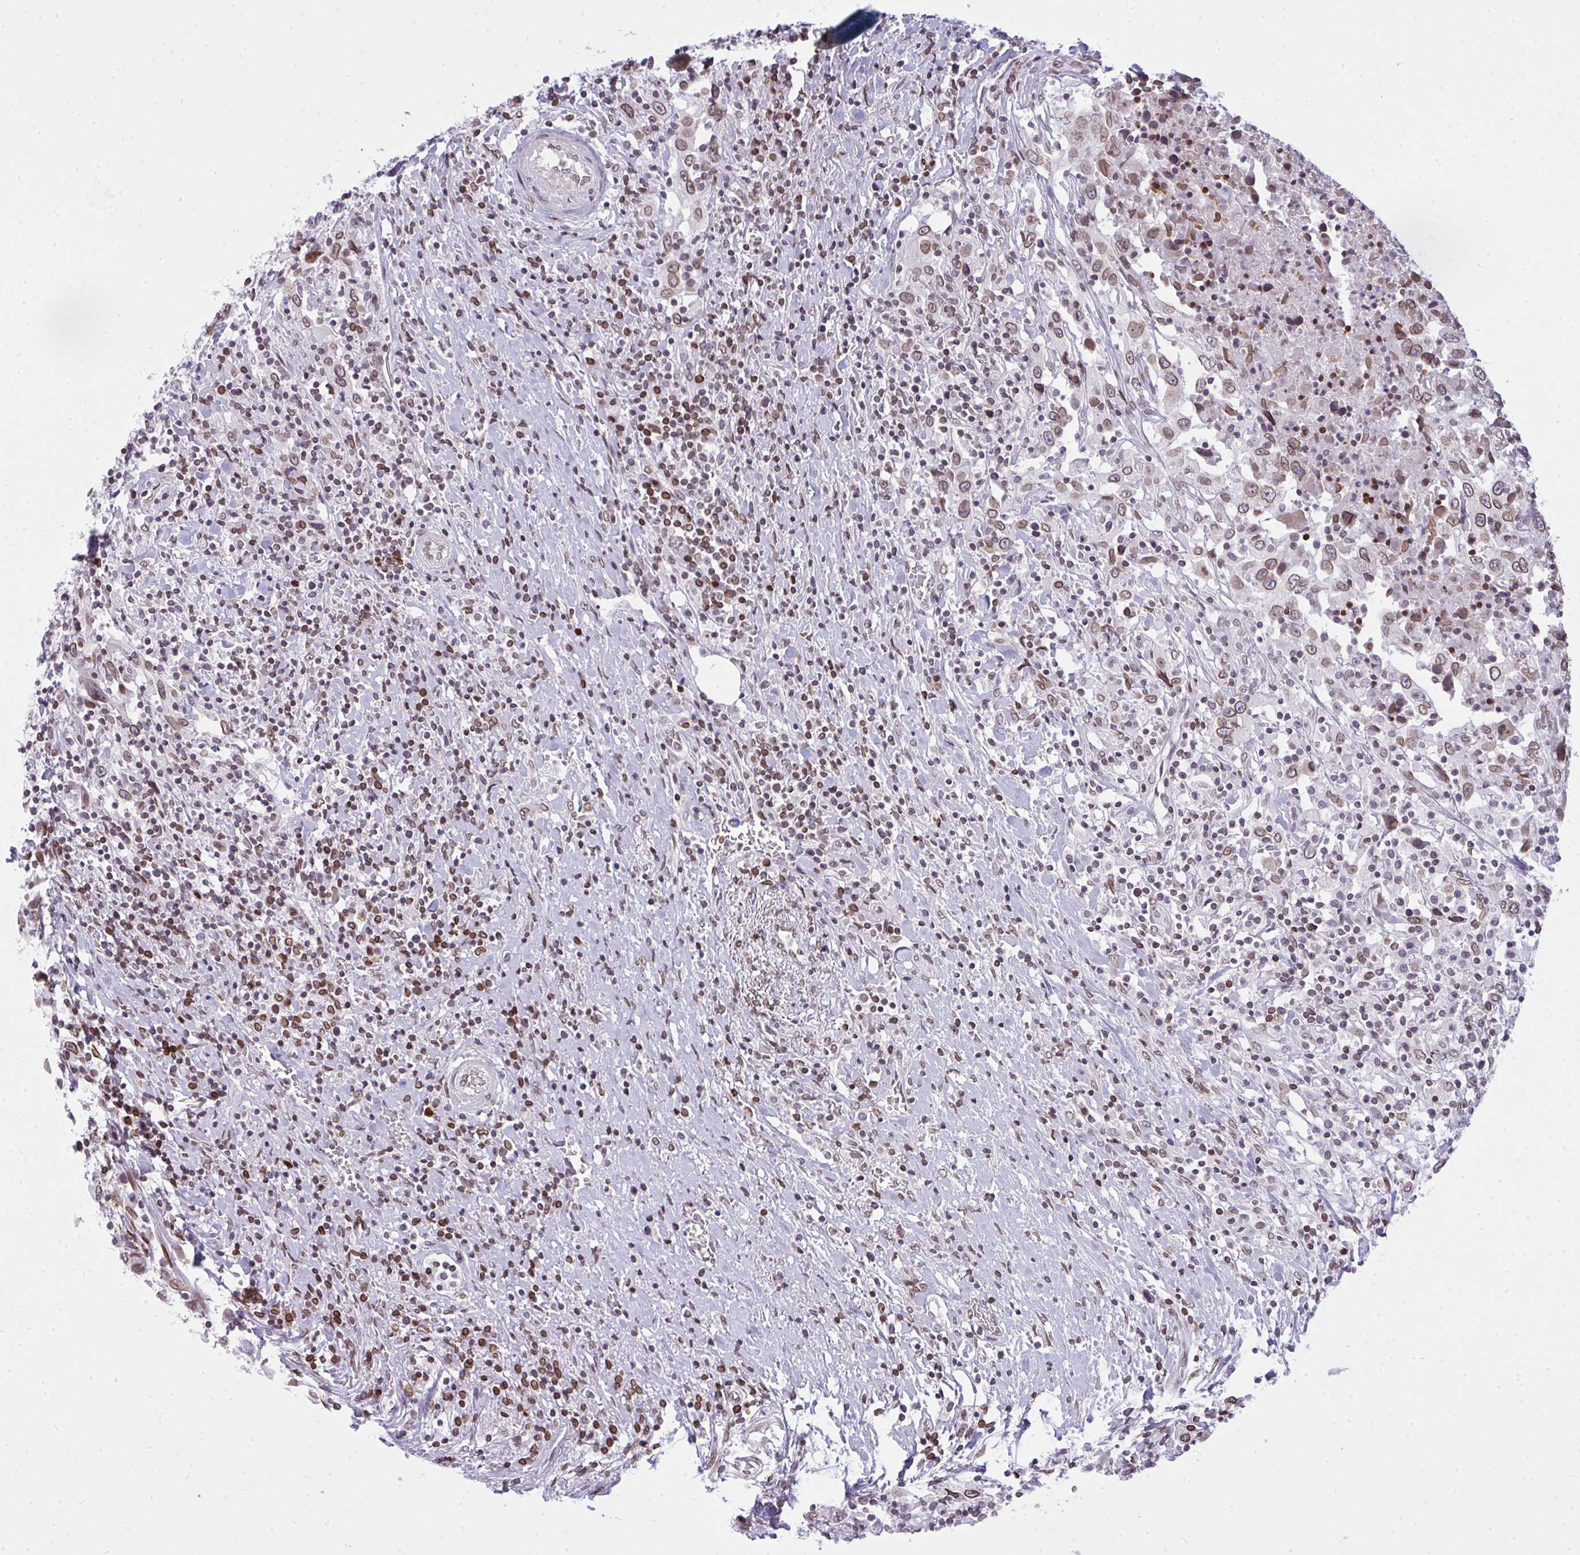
{"staining": {"intensity": "moderate", "quantity": ">75%", "location": "cytoplasmic/membranous,nuclear"}, "tissue": "urothelial cancer", "cell_type": "Tumor cells", "image_type": "cancer", "snomed": [{"axis": "morphology", "description": "Urothelial carcinoma, High grade"}, {"axis": "topography", "description": "Urinary bladder"}], "caption": "Immunohistochemistry (IHC) of human urothelial carcinoma (high-grade) exhibits medium levels of moderate cytoplasmic/membranous and nuclear staining in about >75% of tumor cells.", "gene": "LMNB2", "patient": {"sex": "male", "age": 61}}